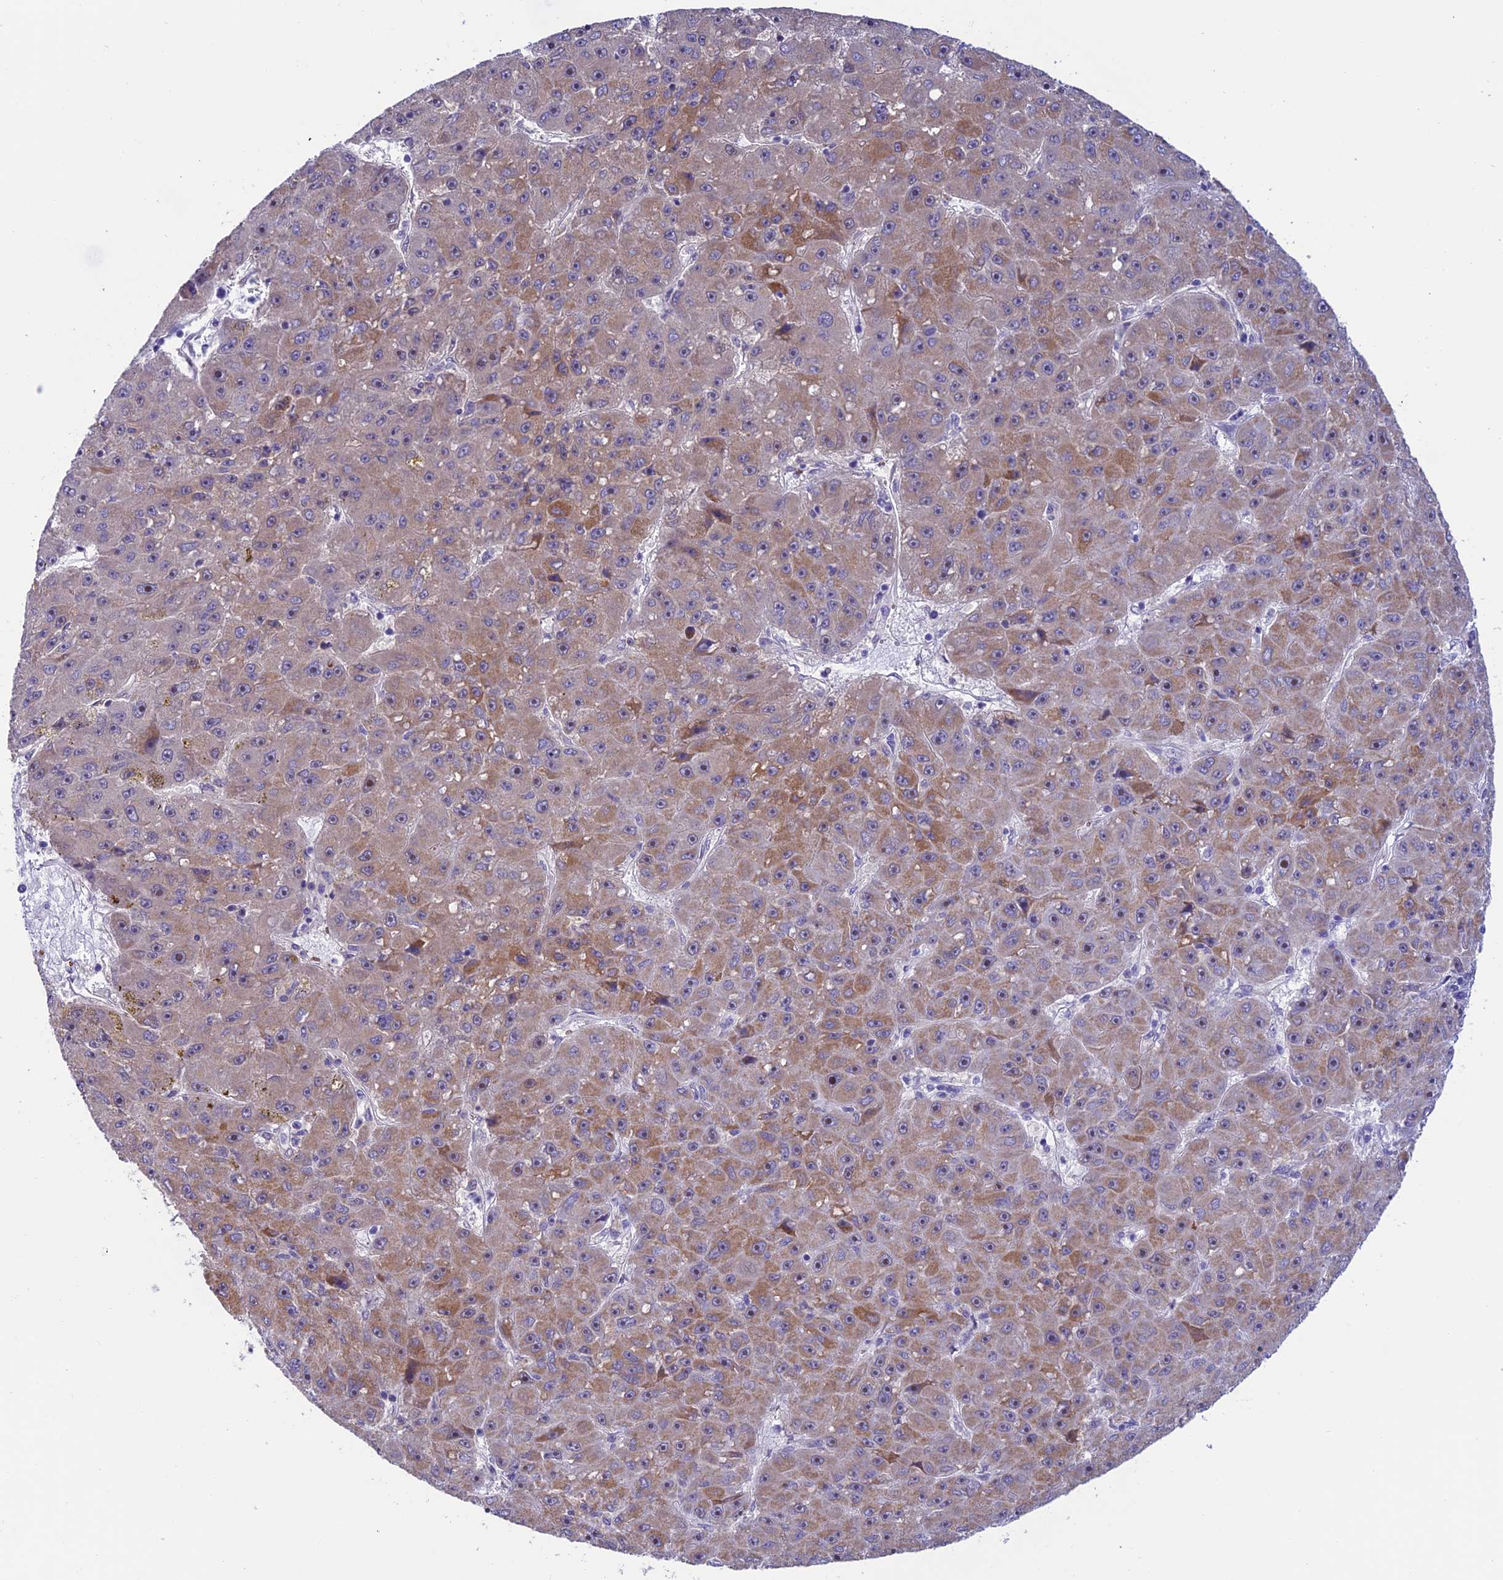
{"staining": {"intensity": "moderate", "quantity": "25%-75%", "location": "cytoplasmic/membranous"}, "tissue": "liver cancer", "cell_type": "Tumor cells", "image_type": "cancer", "snomed": [{"axis": "morphology", "description": "Carcinoma, Hepatocellular, NOS"}, {"axis": "topography", "description": "Liver"}], "caption": "High-magnification brightfield microscopy of liver hepatocellular carcinoma stained with DAB (brown) and counterstained with hematoxylin (blue). tumor cells exhibit moderate cytoplasmic/membranous expression is appreciated in approximately25%-75% of cells.", "gene": "SLC10A1", "patient": {"sex": "male", "age": 67}}